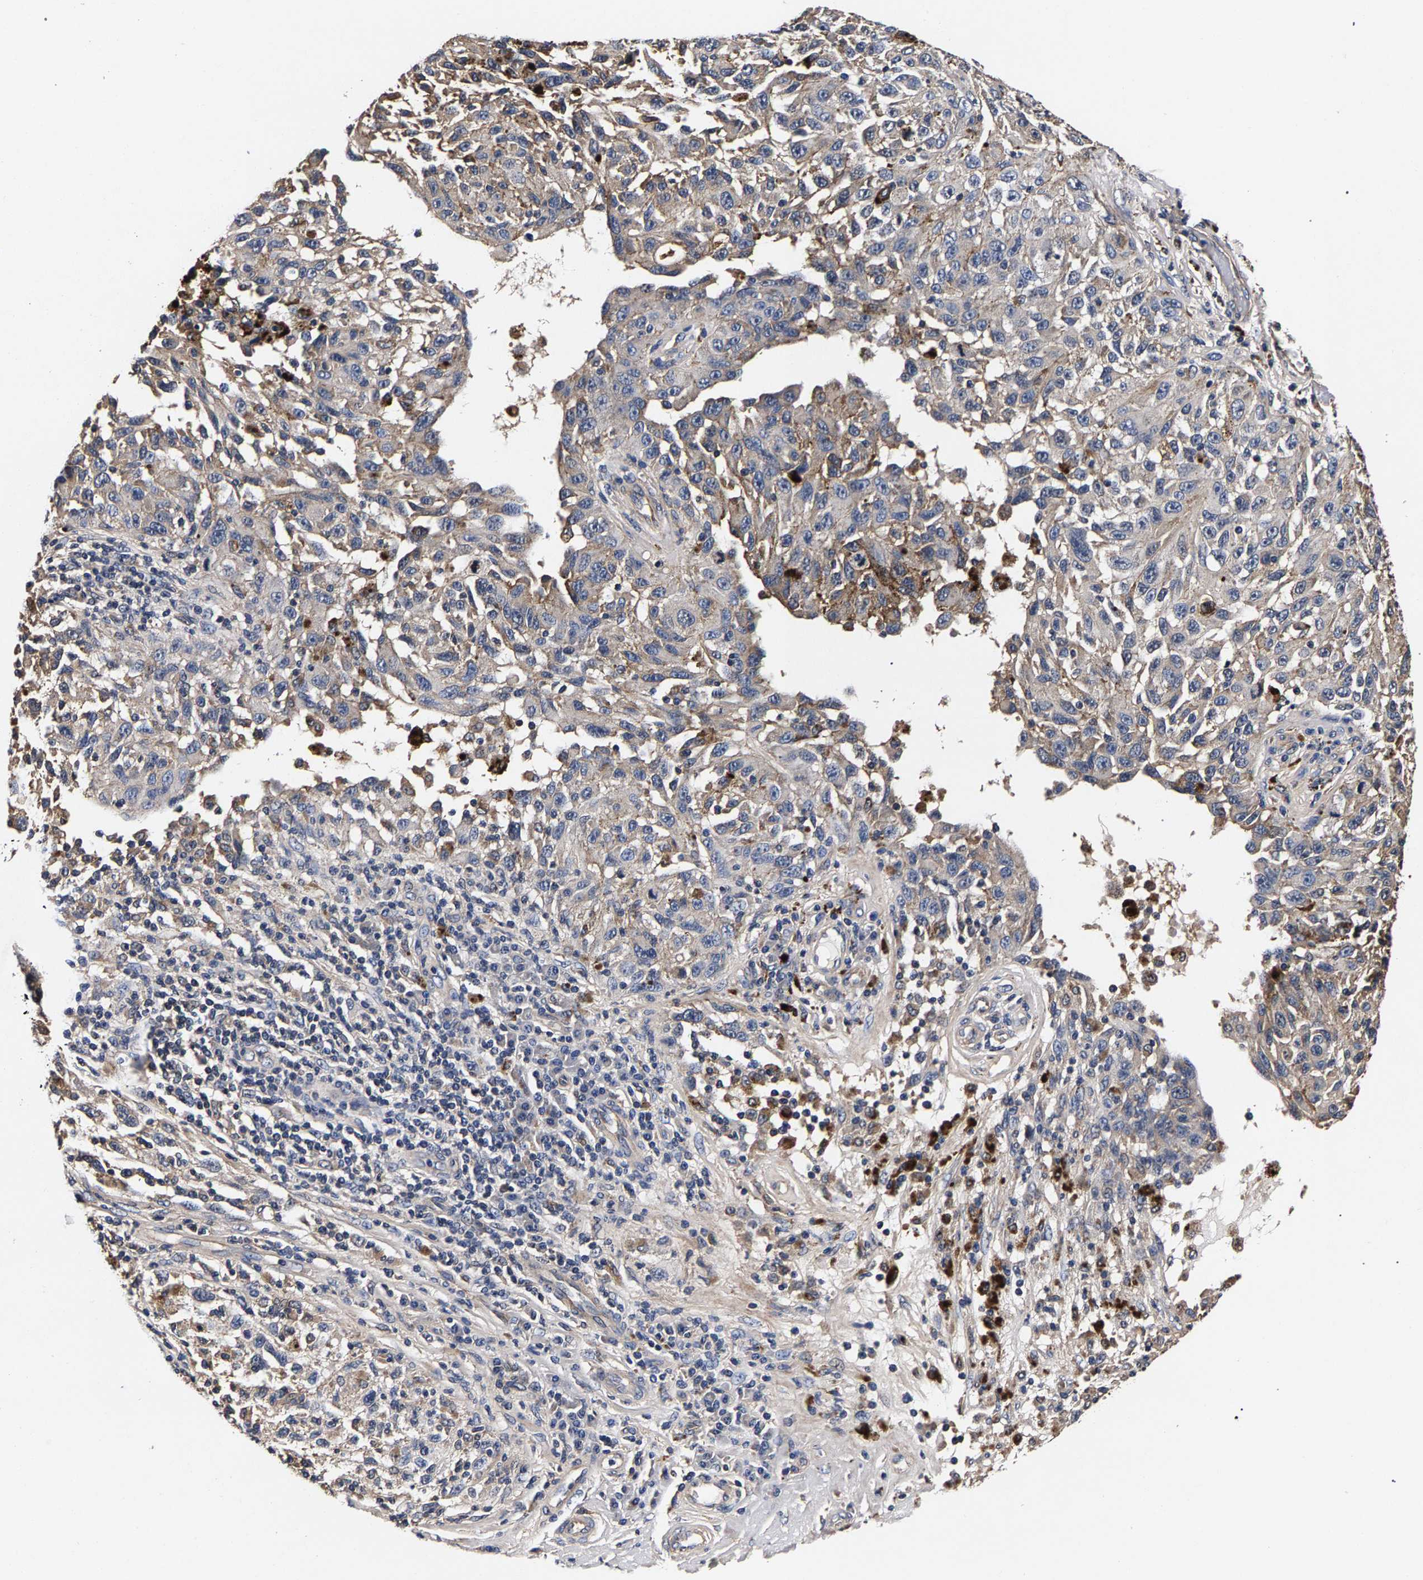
{"staining": {"intensity": "weak", "quantity": "<25%", "location": "cytoplasmic/membranous"}, "tissue": "melanoma", "cell_type": "Tumor cells", "image_type": "cancer", "snomed": [{"axis": "morphology", "description": "Malignant melanoma, NOS"}, {"axis": "topography", "description": "Skin"}], "caption": "There is no significant staining in tumor cells of malignant melanoma. (IHC, brightfield microscopy, high magnification).", "gene": "MARCHF7", "patient": {"sex": "female", "age": 73}}